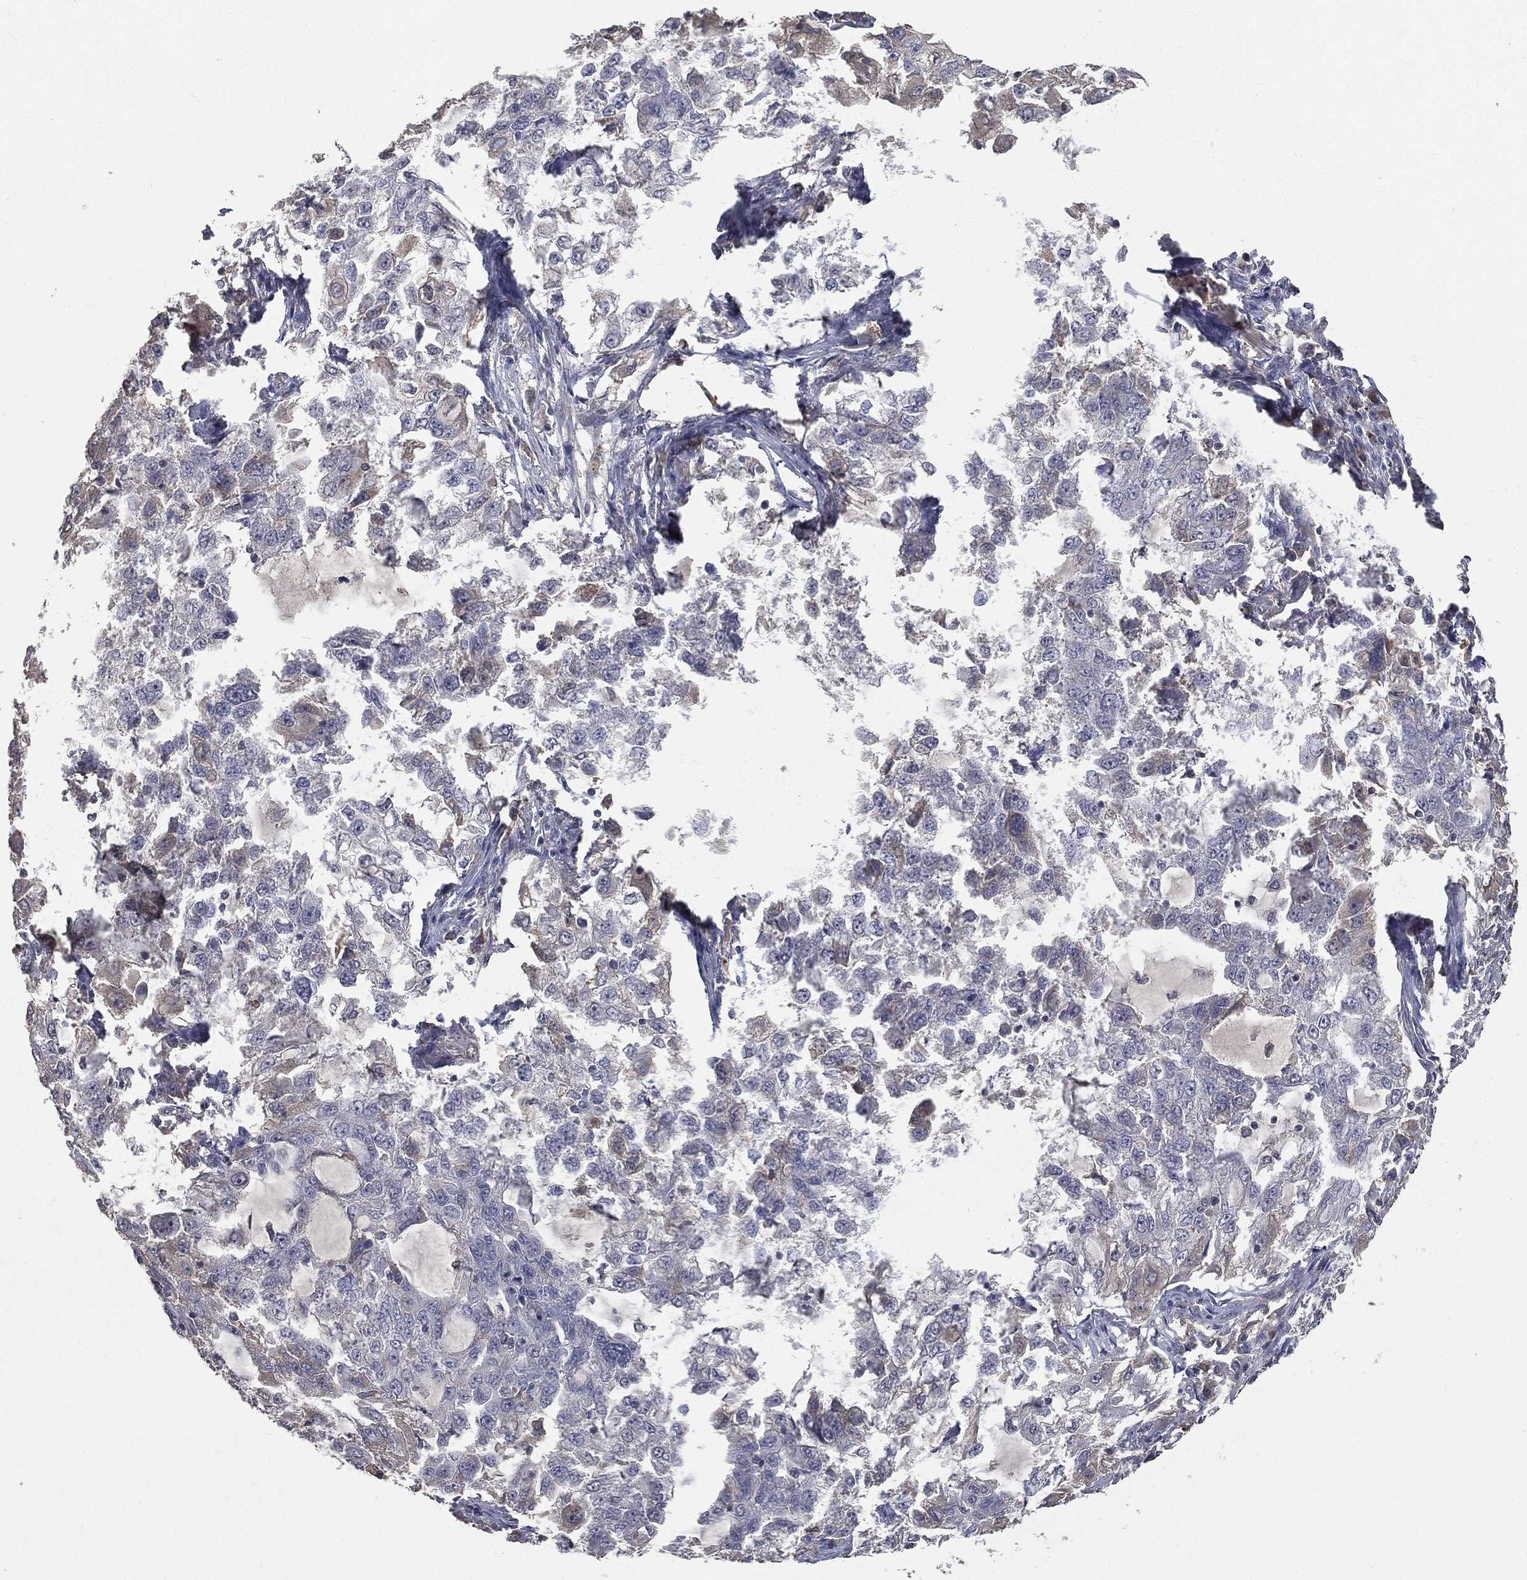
{"staining": {"intensity": "negative", "quantity": "none", "location": "none"}, "tissue": "lung cancer", "cell_type": "Tumor cells", "image_type": "cancer", "snomed": [{"axis": "morphology", "description": "Adenocarcinoma, NOS"}, {"axis": "topography", "description": "Lung"}], "caption": "A photomicrograph of lung cancer stained for a protein displays no brown staining in tumor cells.", "gene": "SNAP25", "patient": {"sex": "female", "age": 61}}